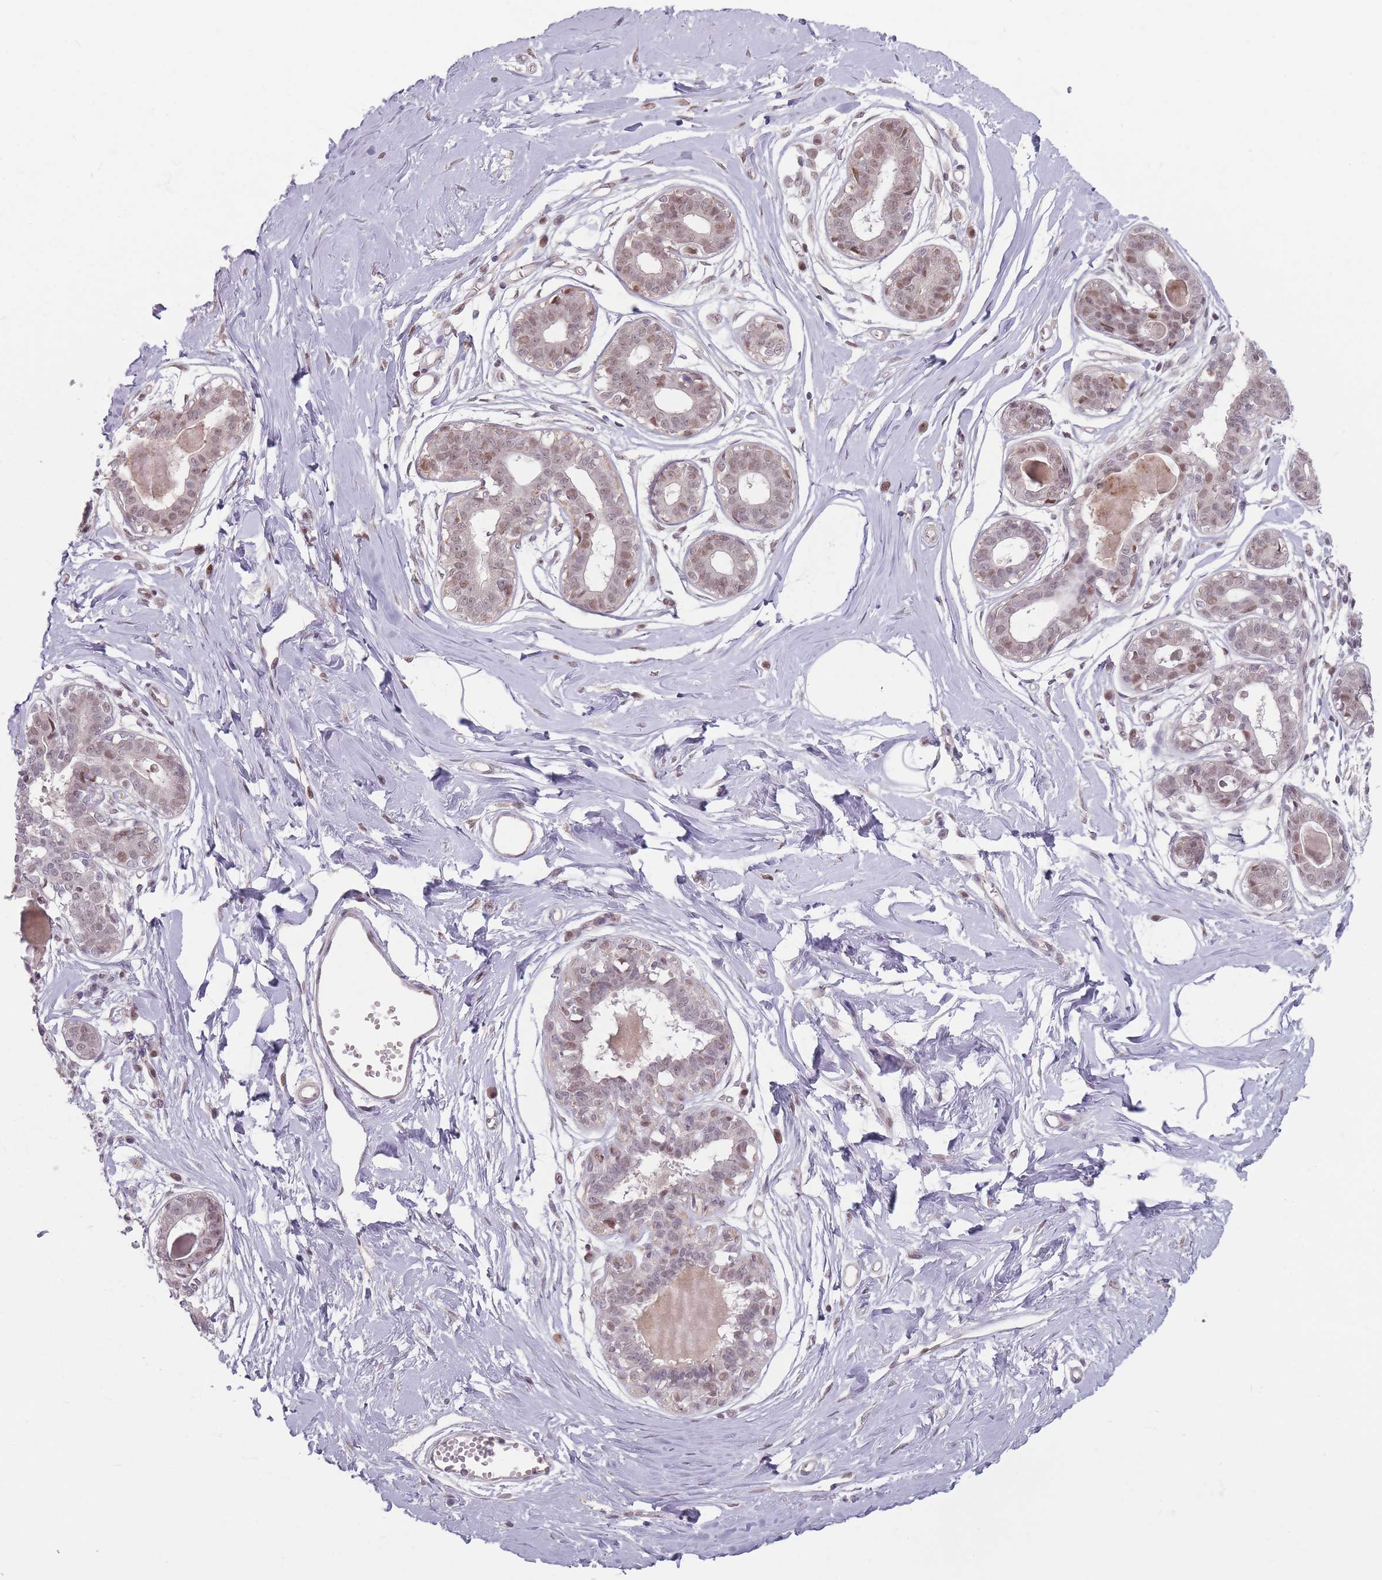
{"staining": {"intensity": "negative", "quantity": "none", "location": "none"}, "tissue": "breast", "cell_type": "Adipocytes", "image_type": "normal", "snomed": [{"axis": "morphology", "description": "Normal tissue, NOS"}, {"axis": "topography", "description": "Breast"}], "caption": "Immunohistochemistry micrograph of normal breast: human breast stained with DAB (3,3'-diaminobenzidine) shows no significant protein staining in adipocytes.", "gene": "SH3BGRL2", "patient": {"sex": "female", "age": 45}}